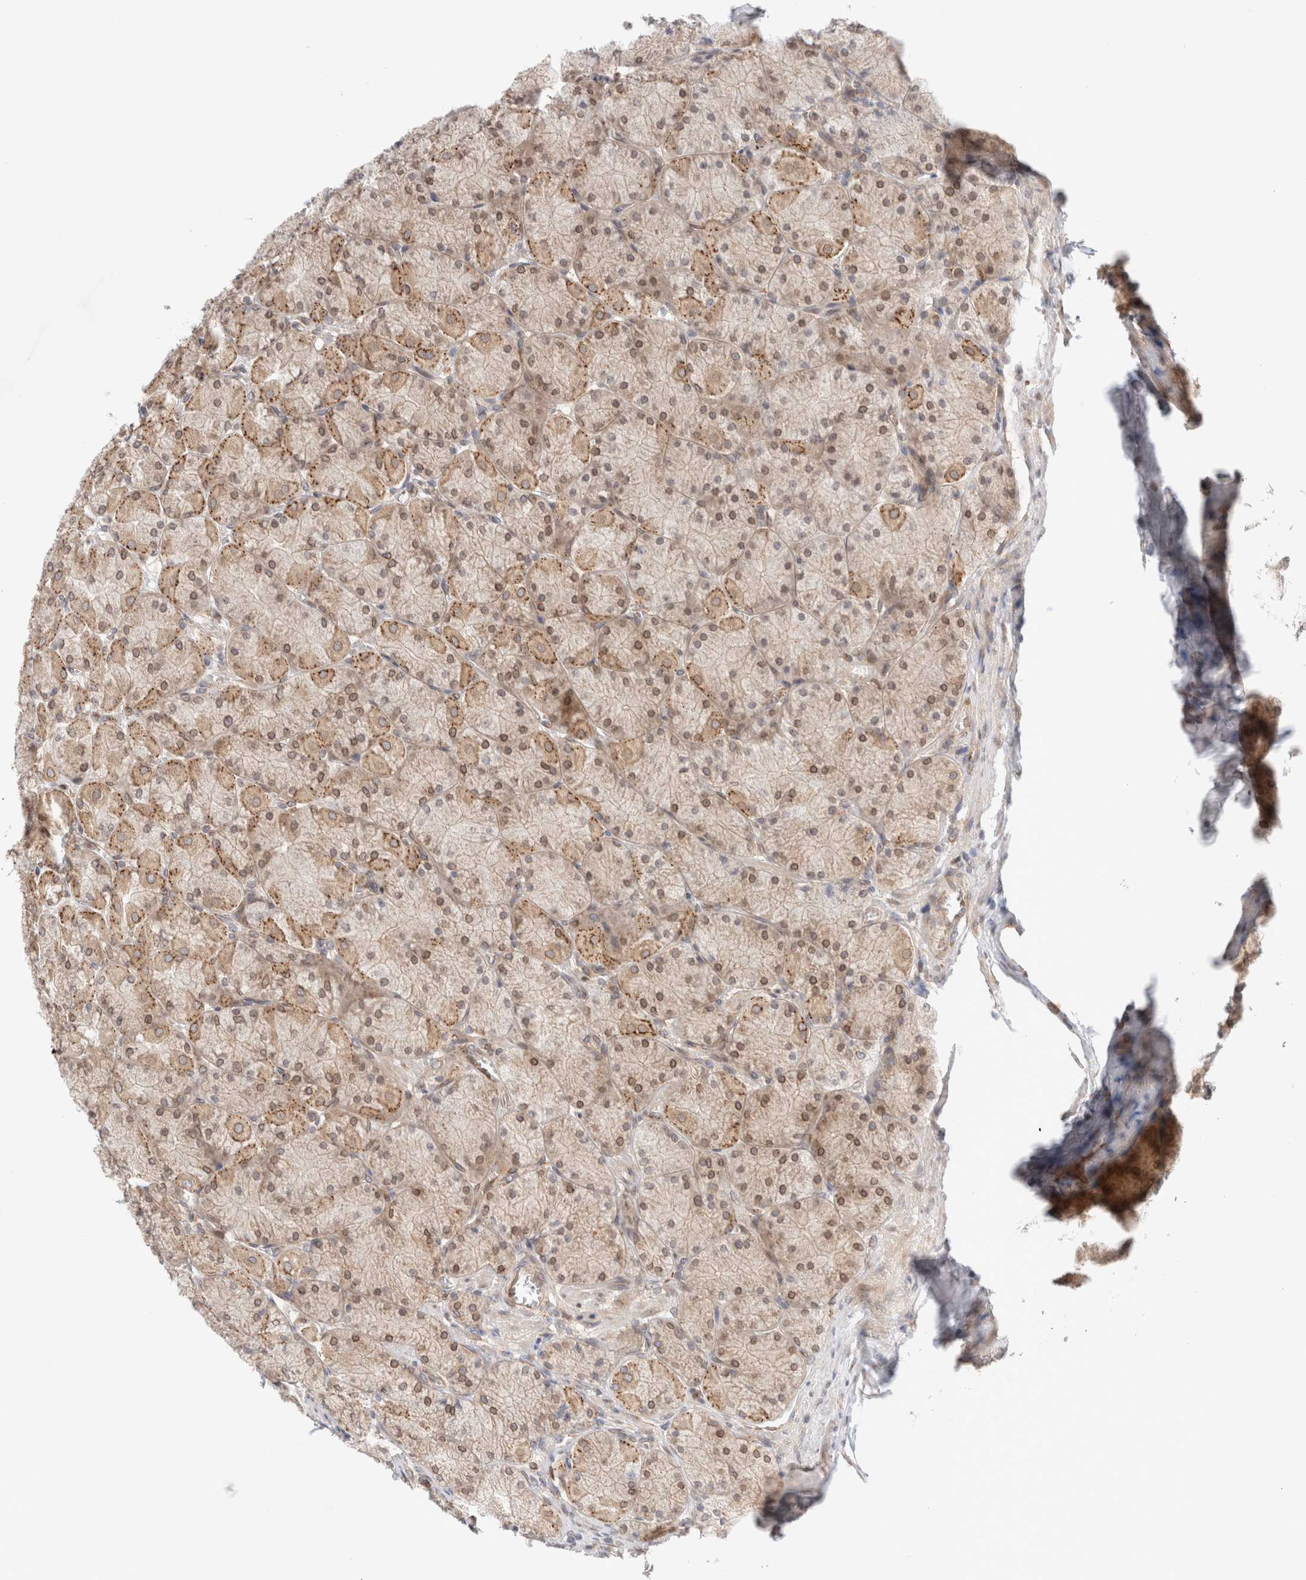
{"staining": {"intensity": "moderate", "quantity": ">75%", "location": "cytoplasmic/membranous"}, "tissue": "stomach", "cell_type": "Glandular cells", "image_type": "normal", "snomed": [{"axis": "morphology", "description": "Normal tissue, NOS"}, {"axis": "topography", "description": "Stomach, upper"}], "caption": "Brown immunohistochemical staining in benign human stomach displays moderate cytoplasmic/membranous staining in about >75% of glandular cells. (Brightfield microscopy of DAB IHC at high magnification).", "gene": "GCN1", "patient": {"sex": "female", "age": 56}}